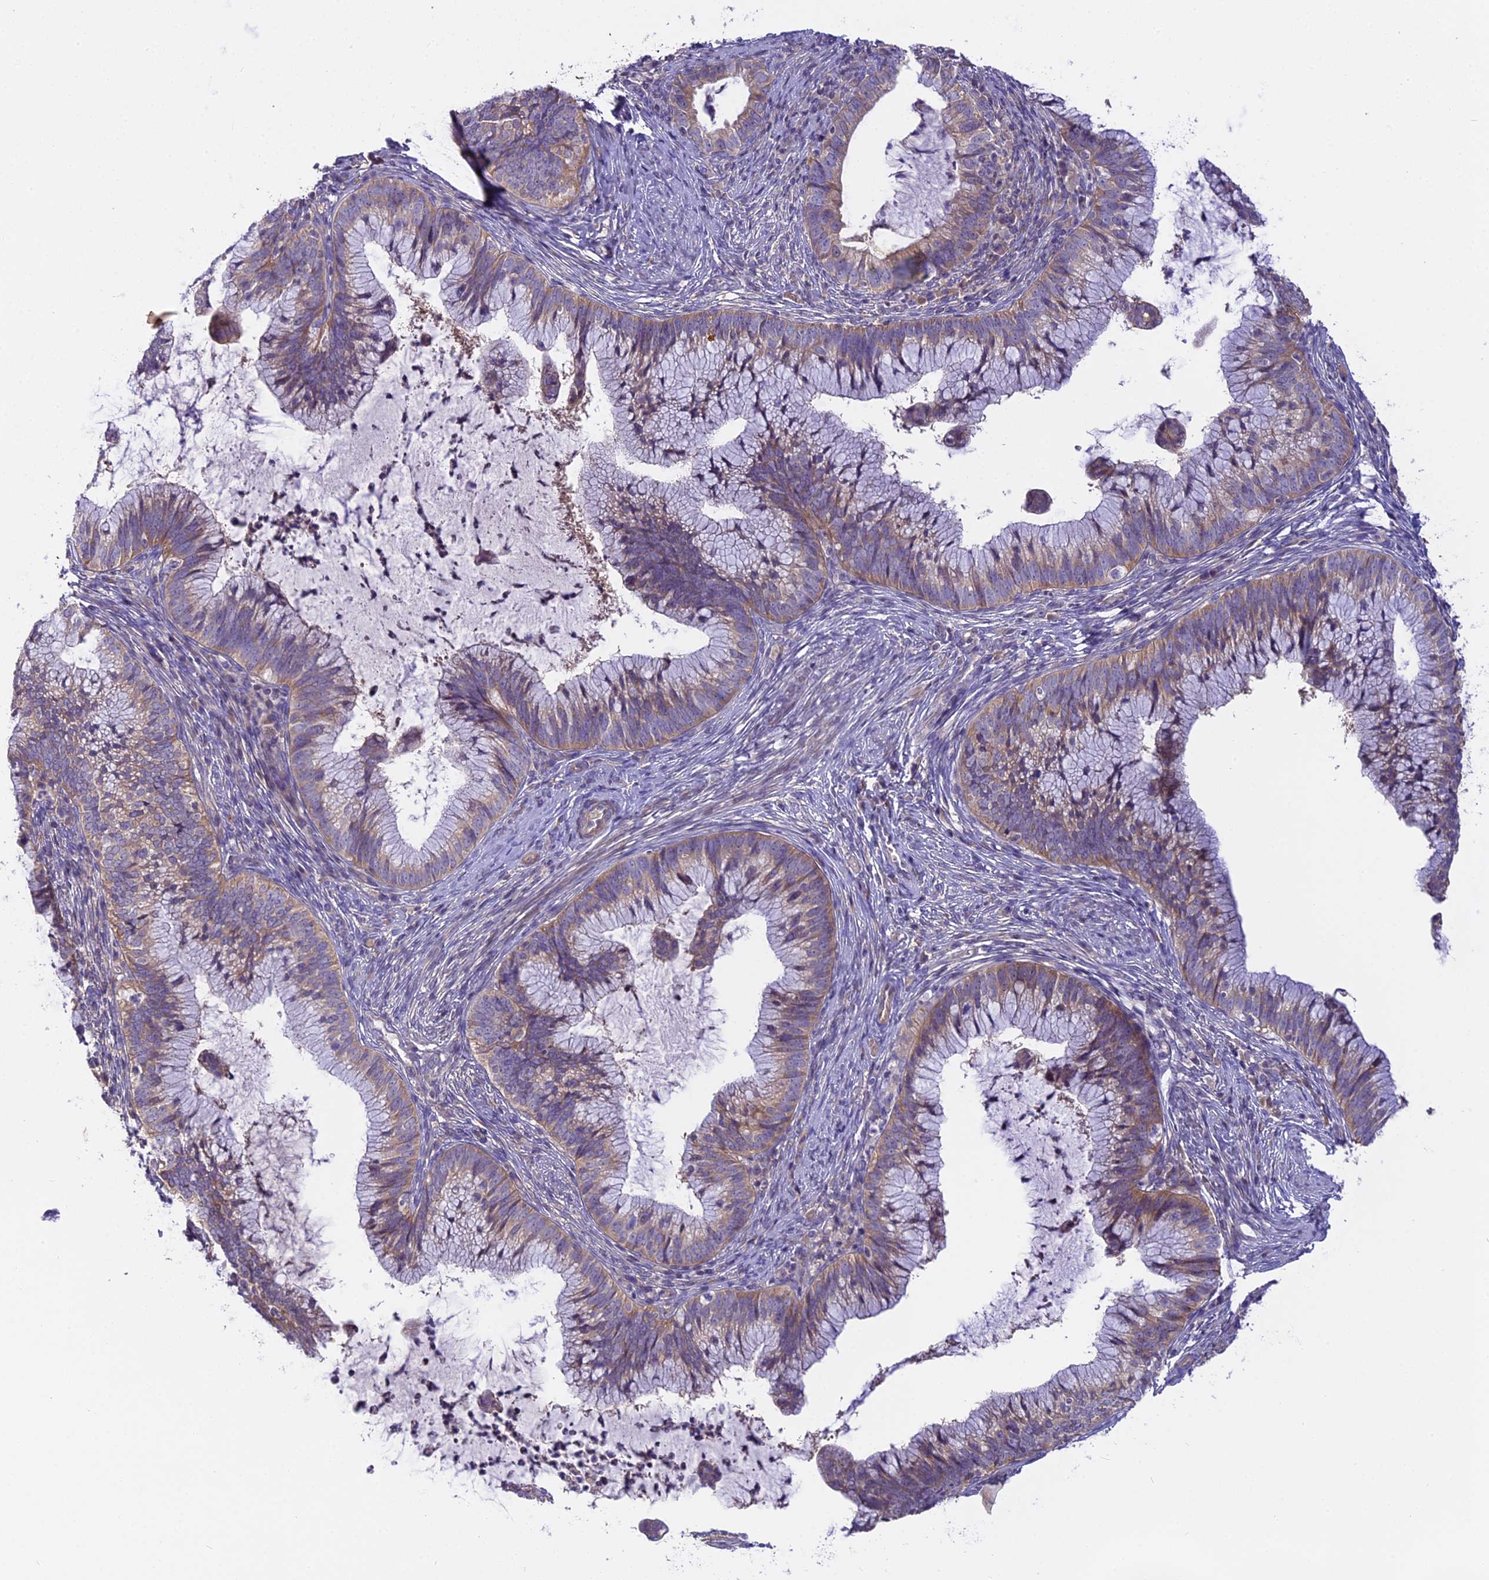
{"staining": {"intensity": "moderate", "quantity": "<25%", "location": "cytoplasmic/membranous"}, "tissue": "cervical cancer", "cell_type": "Tumor cells", "image_type": "cancer", "snomed": [{"axis": "morphology", "description": "Adenocarcinoma, NOS"}, {"axis": "topography", "description": "Cervix"}], "caption": "Immunohistochemical staining of human cervical cancer (adenocarcinoma) reveals low levels of moderate cytoplasmic/membranous protein positivity in approximately <25% of tumor cells.", "gene": "FAM98C", "patient": {"sex": "female", "age": 36}}